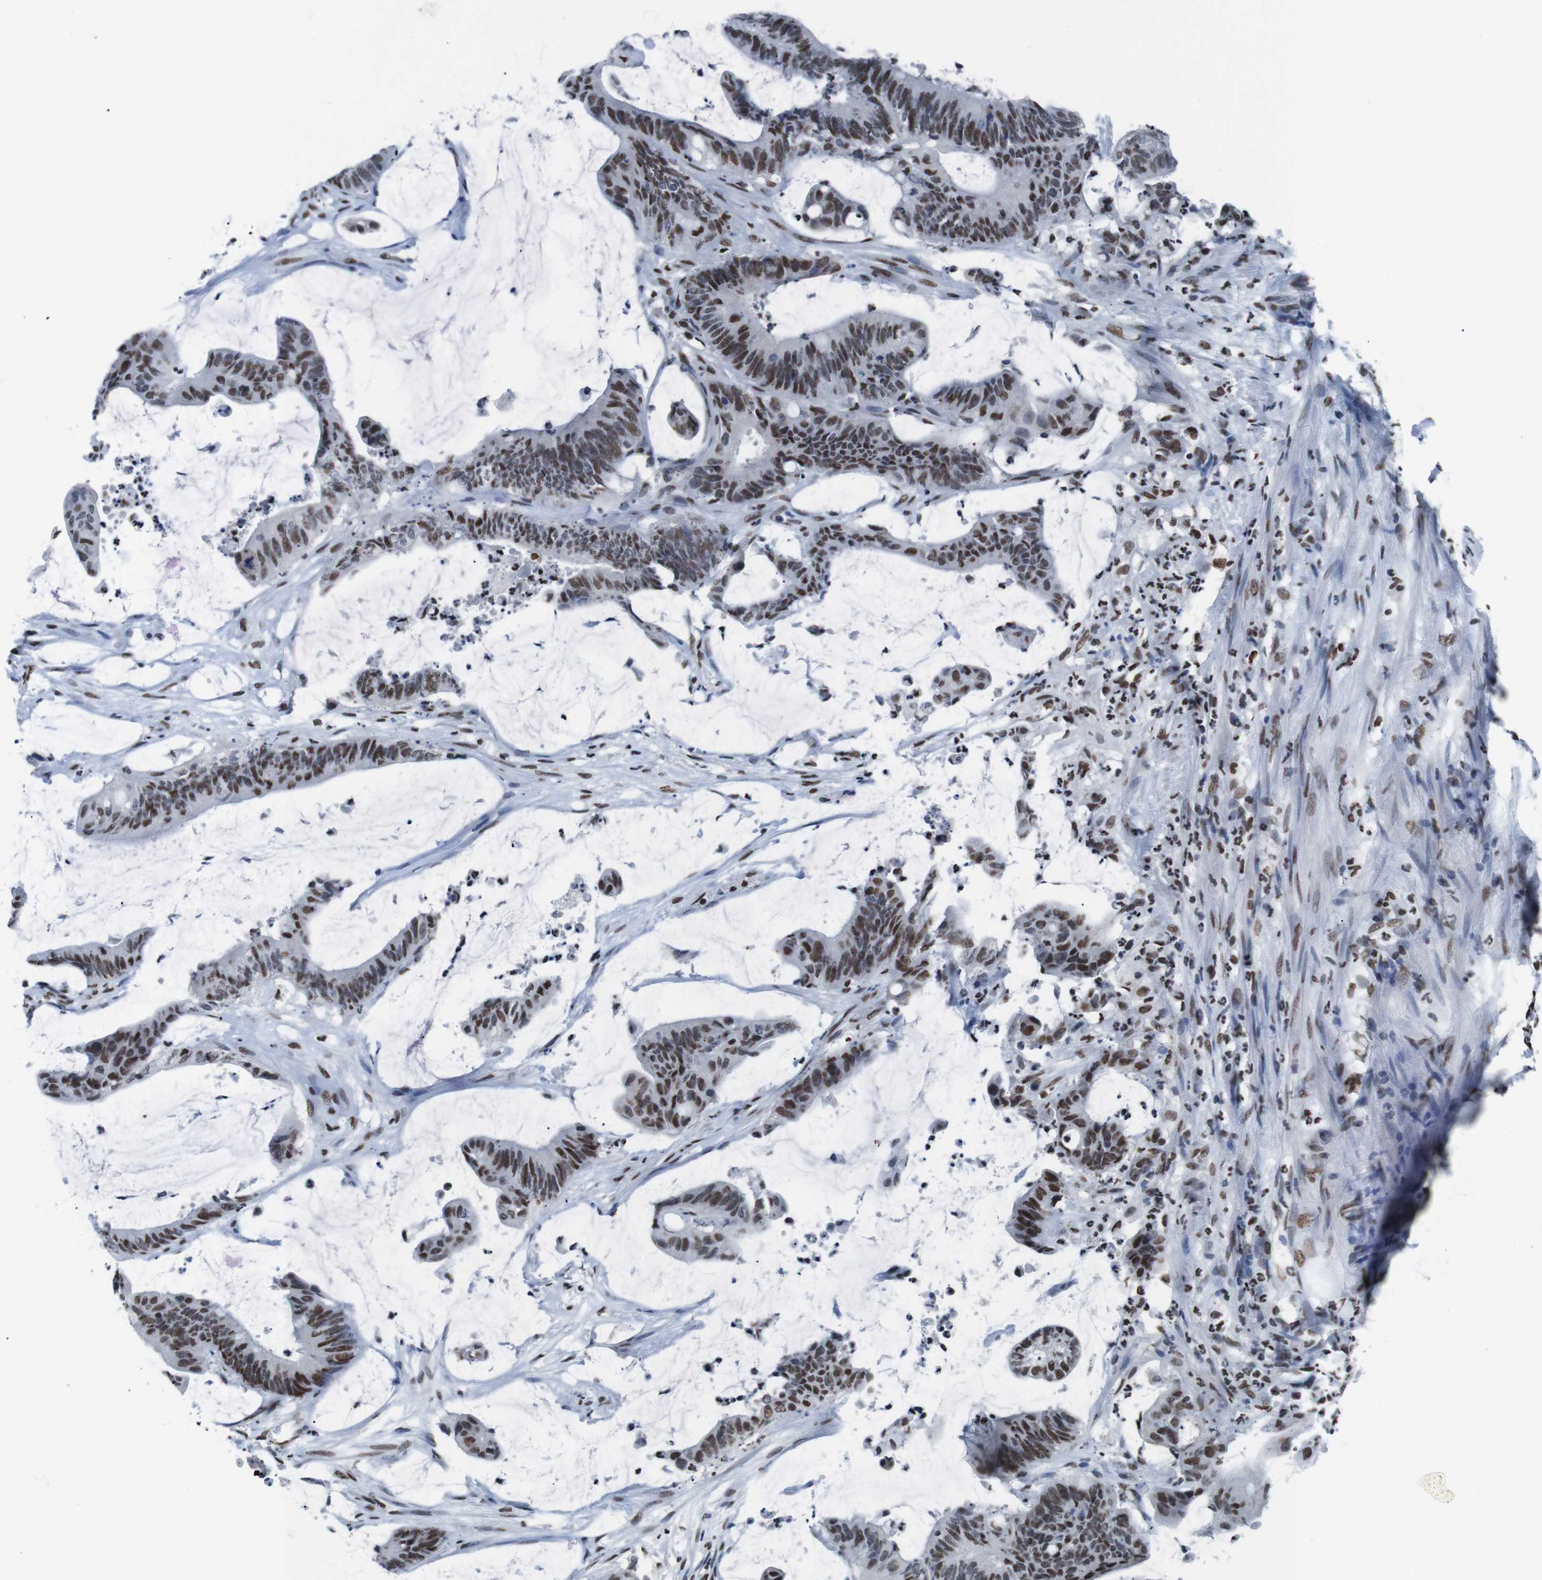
{"staining": {"intensity": "moderate", "quantity": ">75%", "location": "nuclear"}, "tissue": "colorectal cancer", "cell_type": "Tumor cells", "image_type": "cancer", "snomed": [{"axis": "morphology", "description": "Adenocarcinoma, NOS"}, {"axis": "topography", "description": "Rectum"}], "caption": "Immunohistochemical staining of human colorectal cancer demonstrates moderate nuclear protein positivity in about >75% of tumor cells.", "gene": "PIP4P2", "patient": {"sex": "female", "age": 66}}